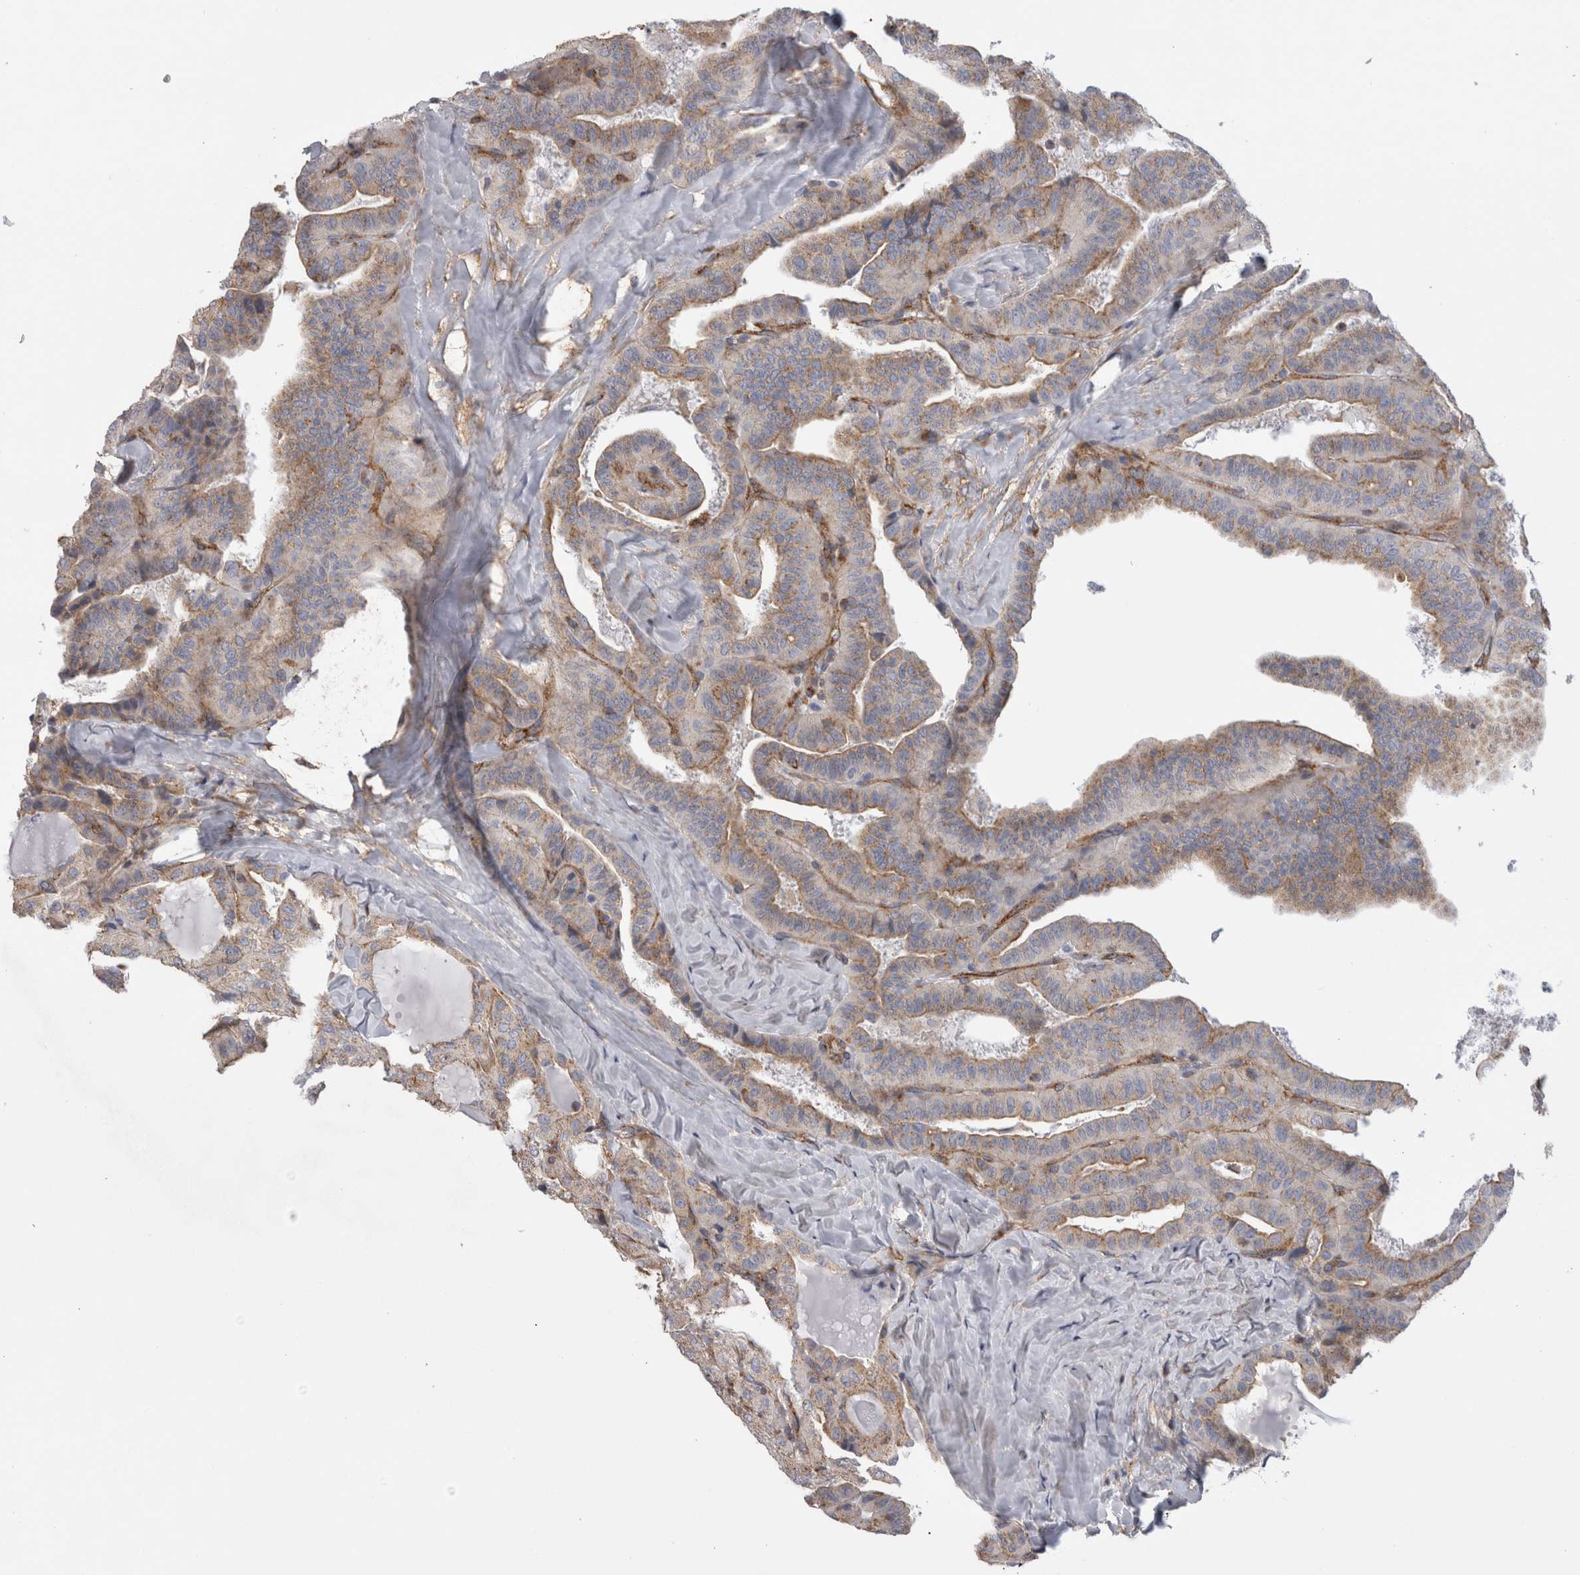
{"staining": {"intensity": "moderate", "quantity": ">75%", "location": "cytoplasmic/membranous"}, "tissue": "thyroid cancer", "cell_type": "Tumor cells", "image_type": "cancer", "snomed": [{"axis": "morphology", "description": "Papillary adenocarcinoma, NOS"}, {"axis": "topography", "description": "Thyroid gland"}], "caption": "The histopathology image displays immunohistochemical staining of thyroid cancer (papillary adenocarcinoma). There is moderate cytoplasmic/membranous staining is appreciated in approximately >75% of tumor cells.", "gene": "ATXN3", "patient": {"sex": "male", "age": 77}}